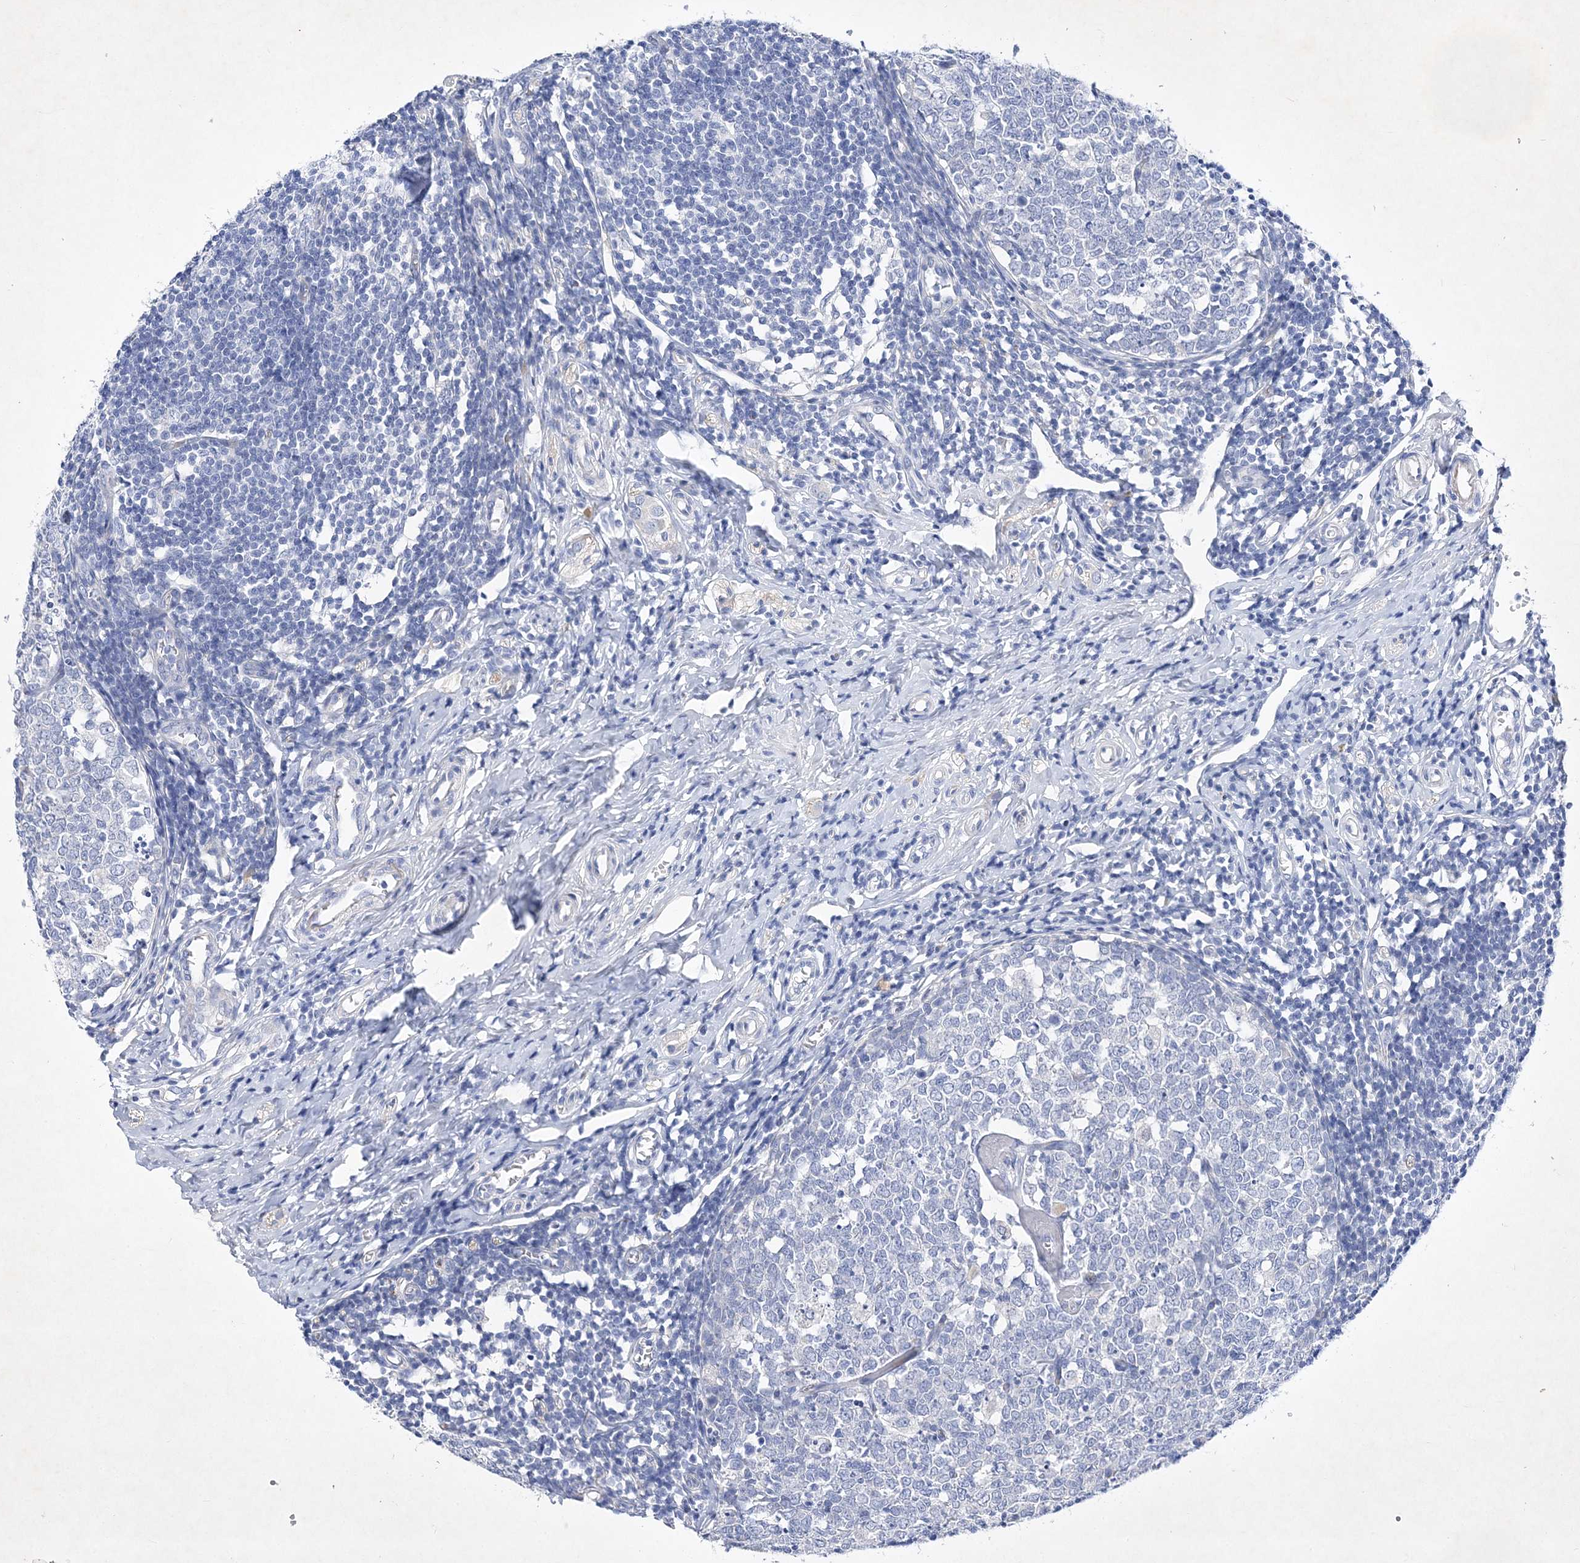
{"staining": {"intensity": "negative", "quantity": "none", "location": "none"}, "tissue": "appendix", "cell_type": "Glandular cells", "image_type": "normal", "snomed": [{"axis": "morphology", "description": "Normal tissue, NOS"}, {"axis": "topography", "description": "Appendix"}], "caption": "There is no significant expression in glandular cells of appendix. The staining is performed using DAB brown chromogen with nuclei counter-stained in using hematoxylin.", "gene": "GPN1", "patient": {"sex": "male", "age": 14}}